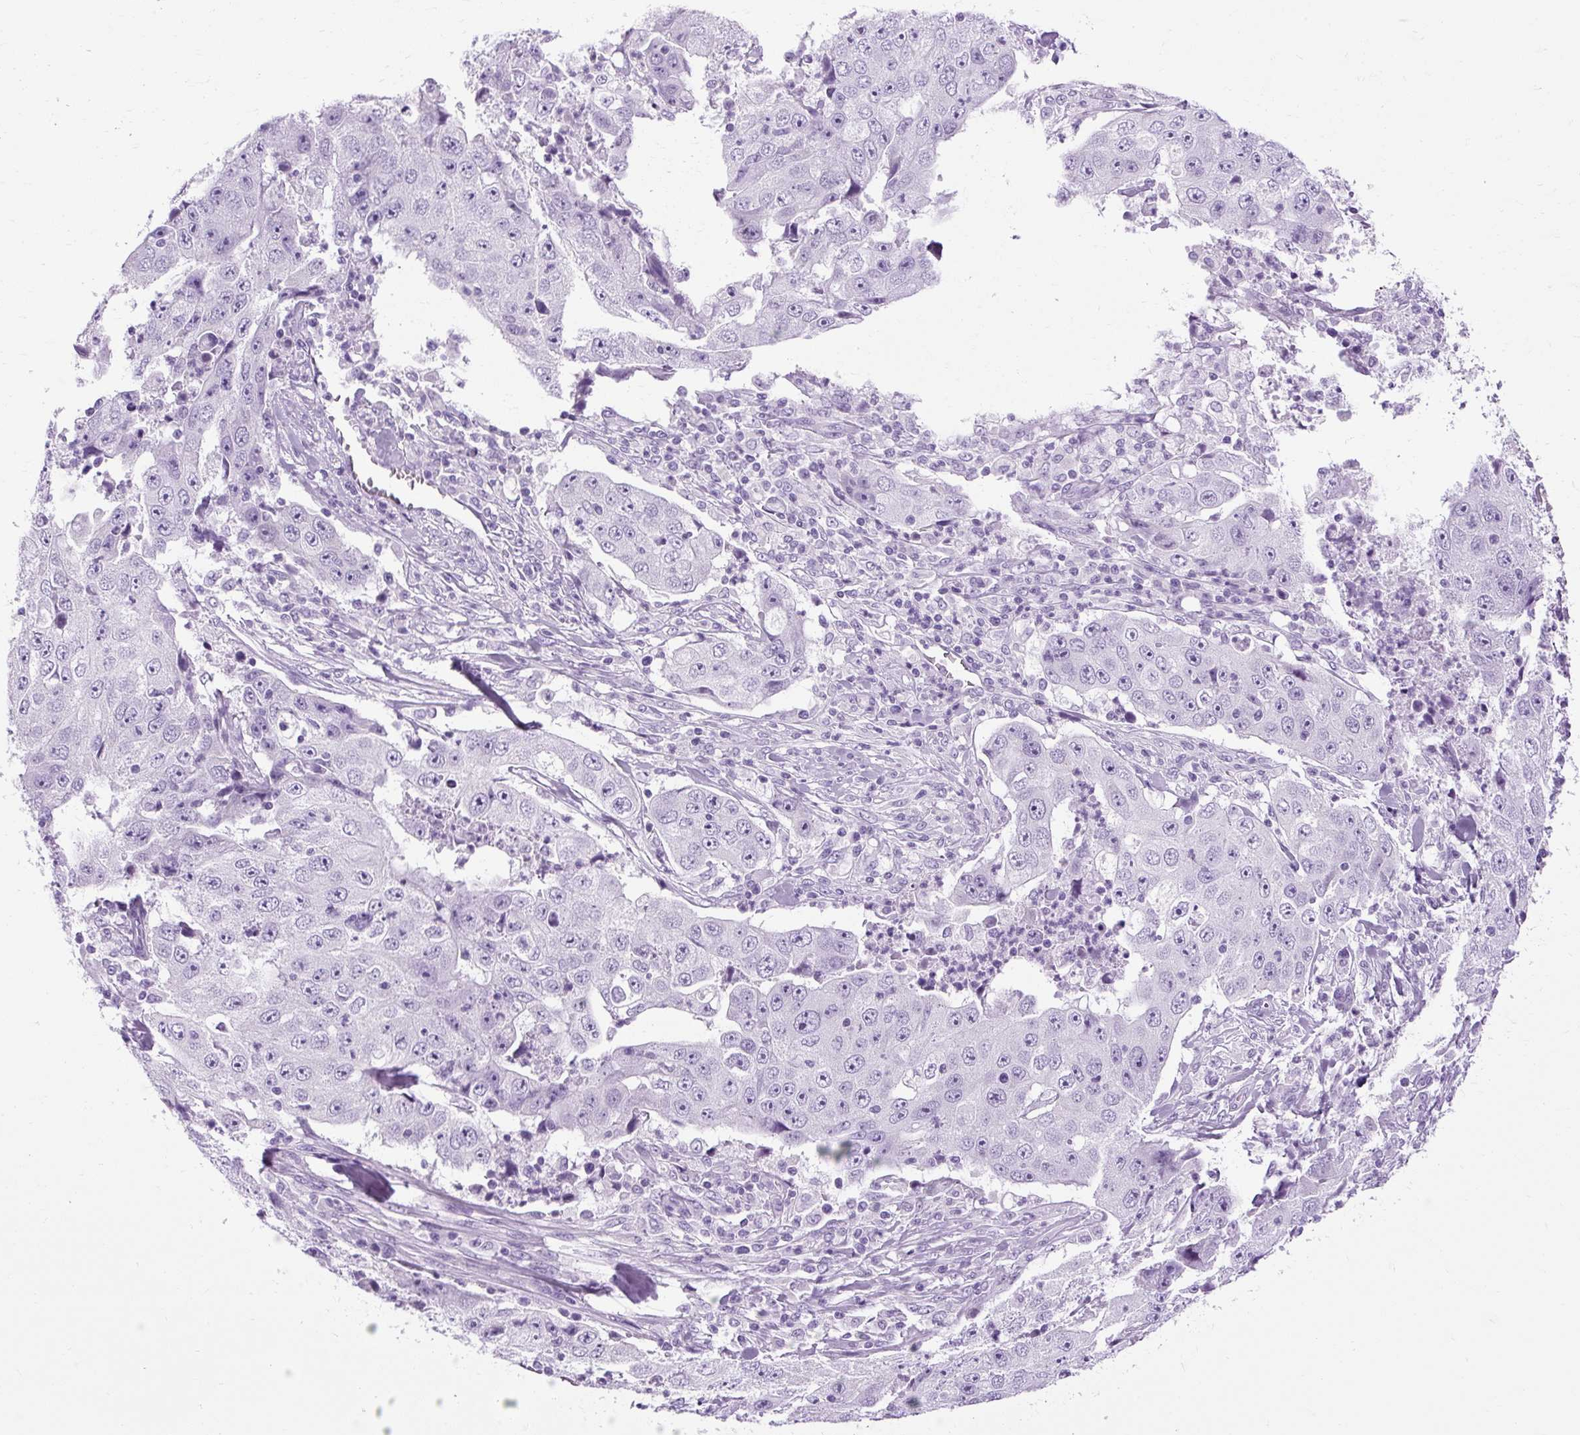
{"staining": {"intensity": "negative", "quantity": "none", "location": "none"}, "tissue": "lung cancer", "cell_type": "Tumor cells", "image_type": "cancer", "snomed": [{"axis": "morphology", "description": "Squamous cell carcinoma, NOS"}, {"axis": "topography", "description": "Lung"}], "caption": "An image of lung cancer stained for a protein exhibits no brown staining in tumor cells.", "gene": "B3GNT4", "patient": {"sex": "male", "age": 64}}